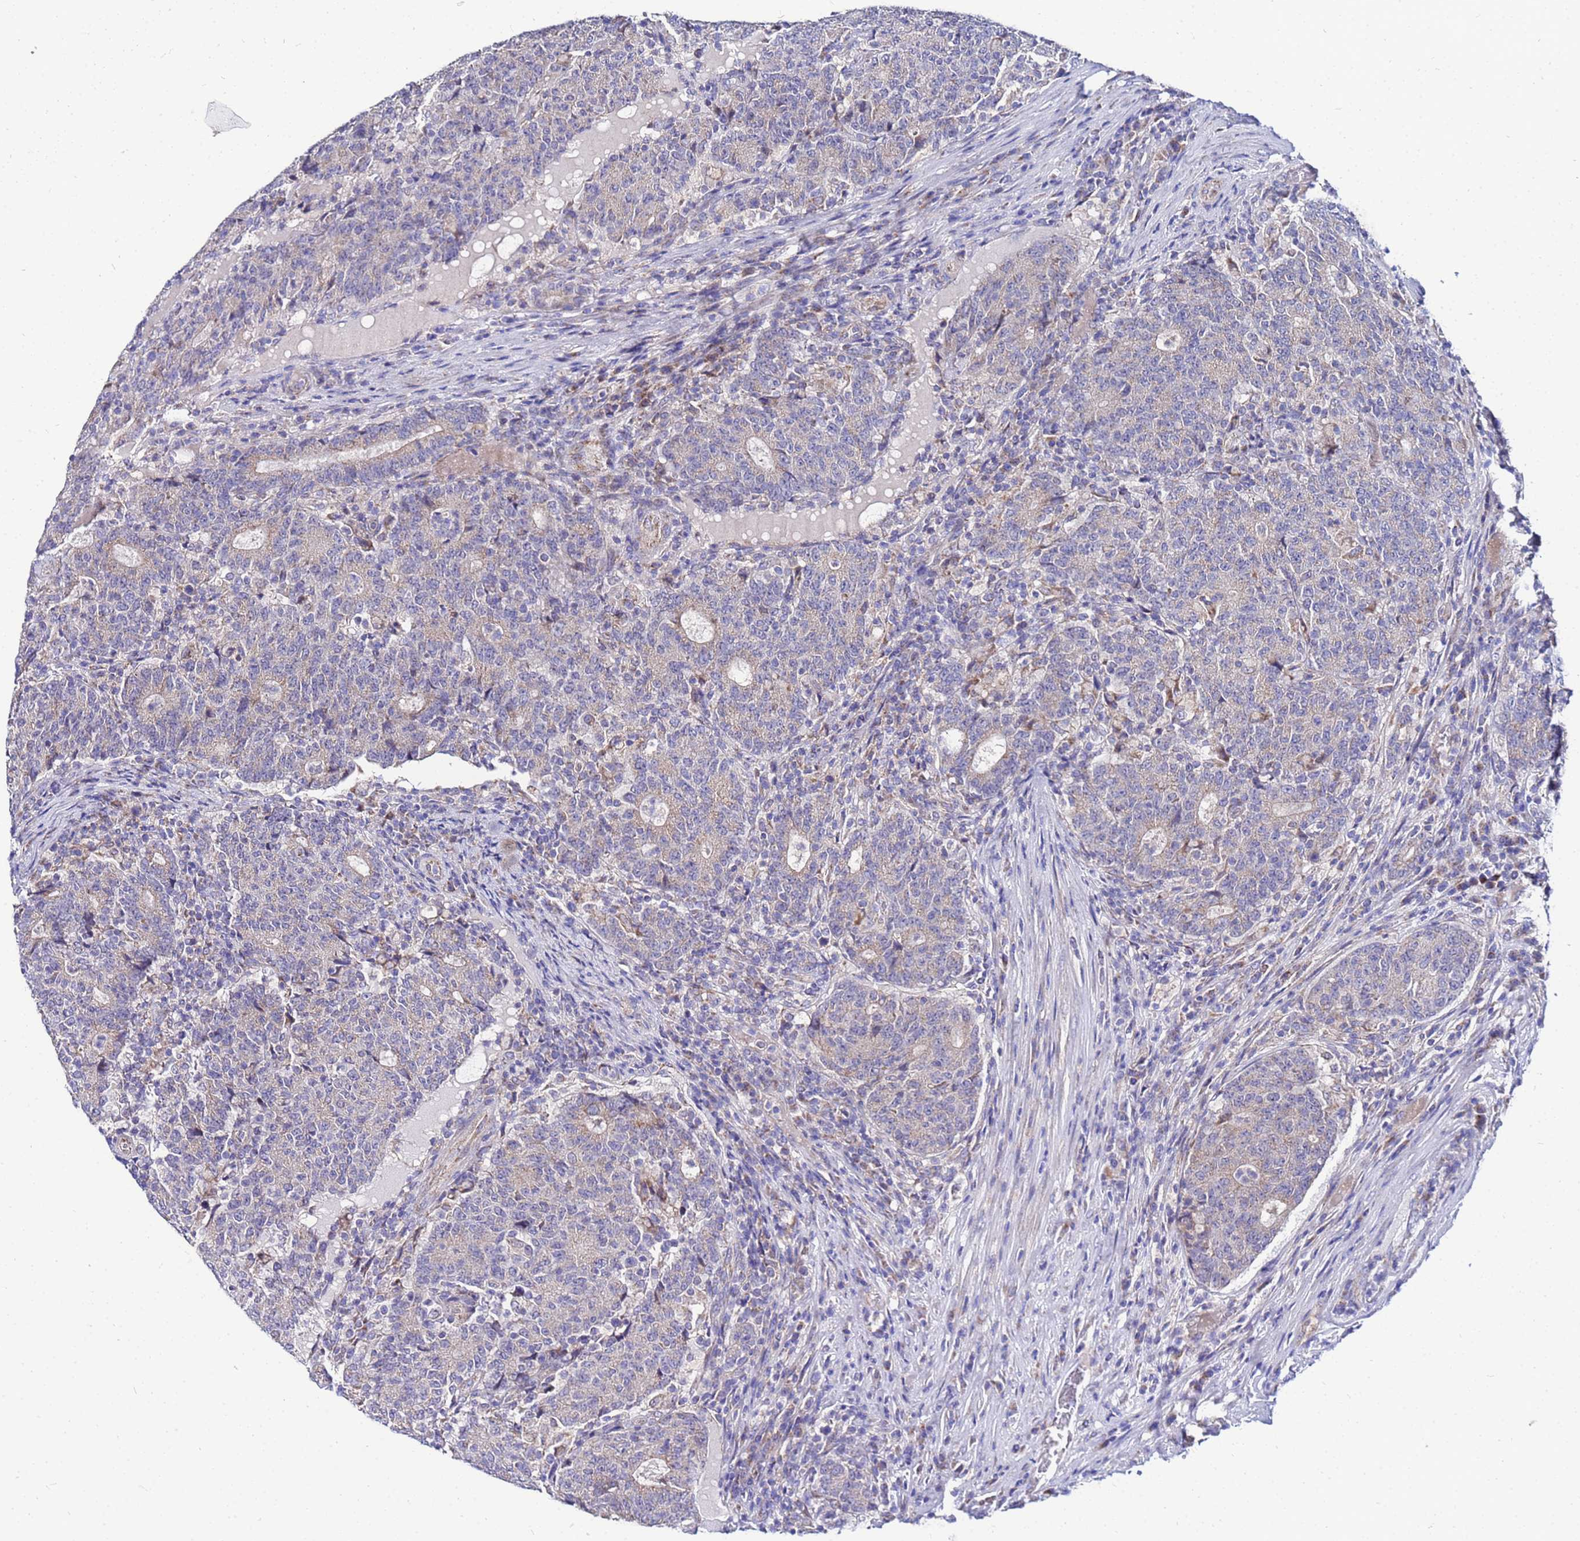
{"staining": {"intensity": "moderate", "quantity": "<25%", "location": "cytoplasmic/membranous"}, "tissue": "colorectal cancer", "cell_type": "Tumor cells", "image_type": "cancer", "snomed": [{"axis": "morphology", "description": "Adenocarcinoma, NOS"}, {"axis": "topography", "description": "Colon"}], "caption": "Protein staining demonstrates moderate cytoplasmic/membranous positivity in about <25% of tumor cells in adenocarcinoma (colorectal).", "gene": "FAHD2A", "patient": {"sex": "female", "age": 75}}